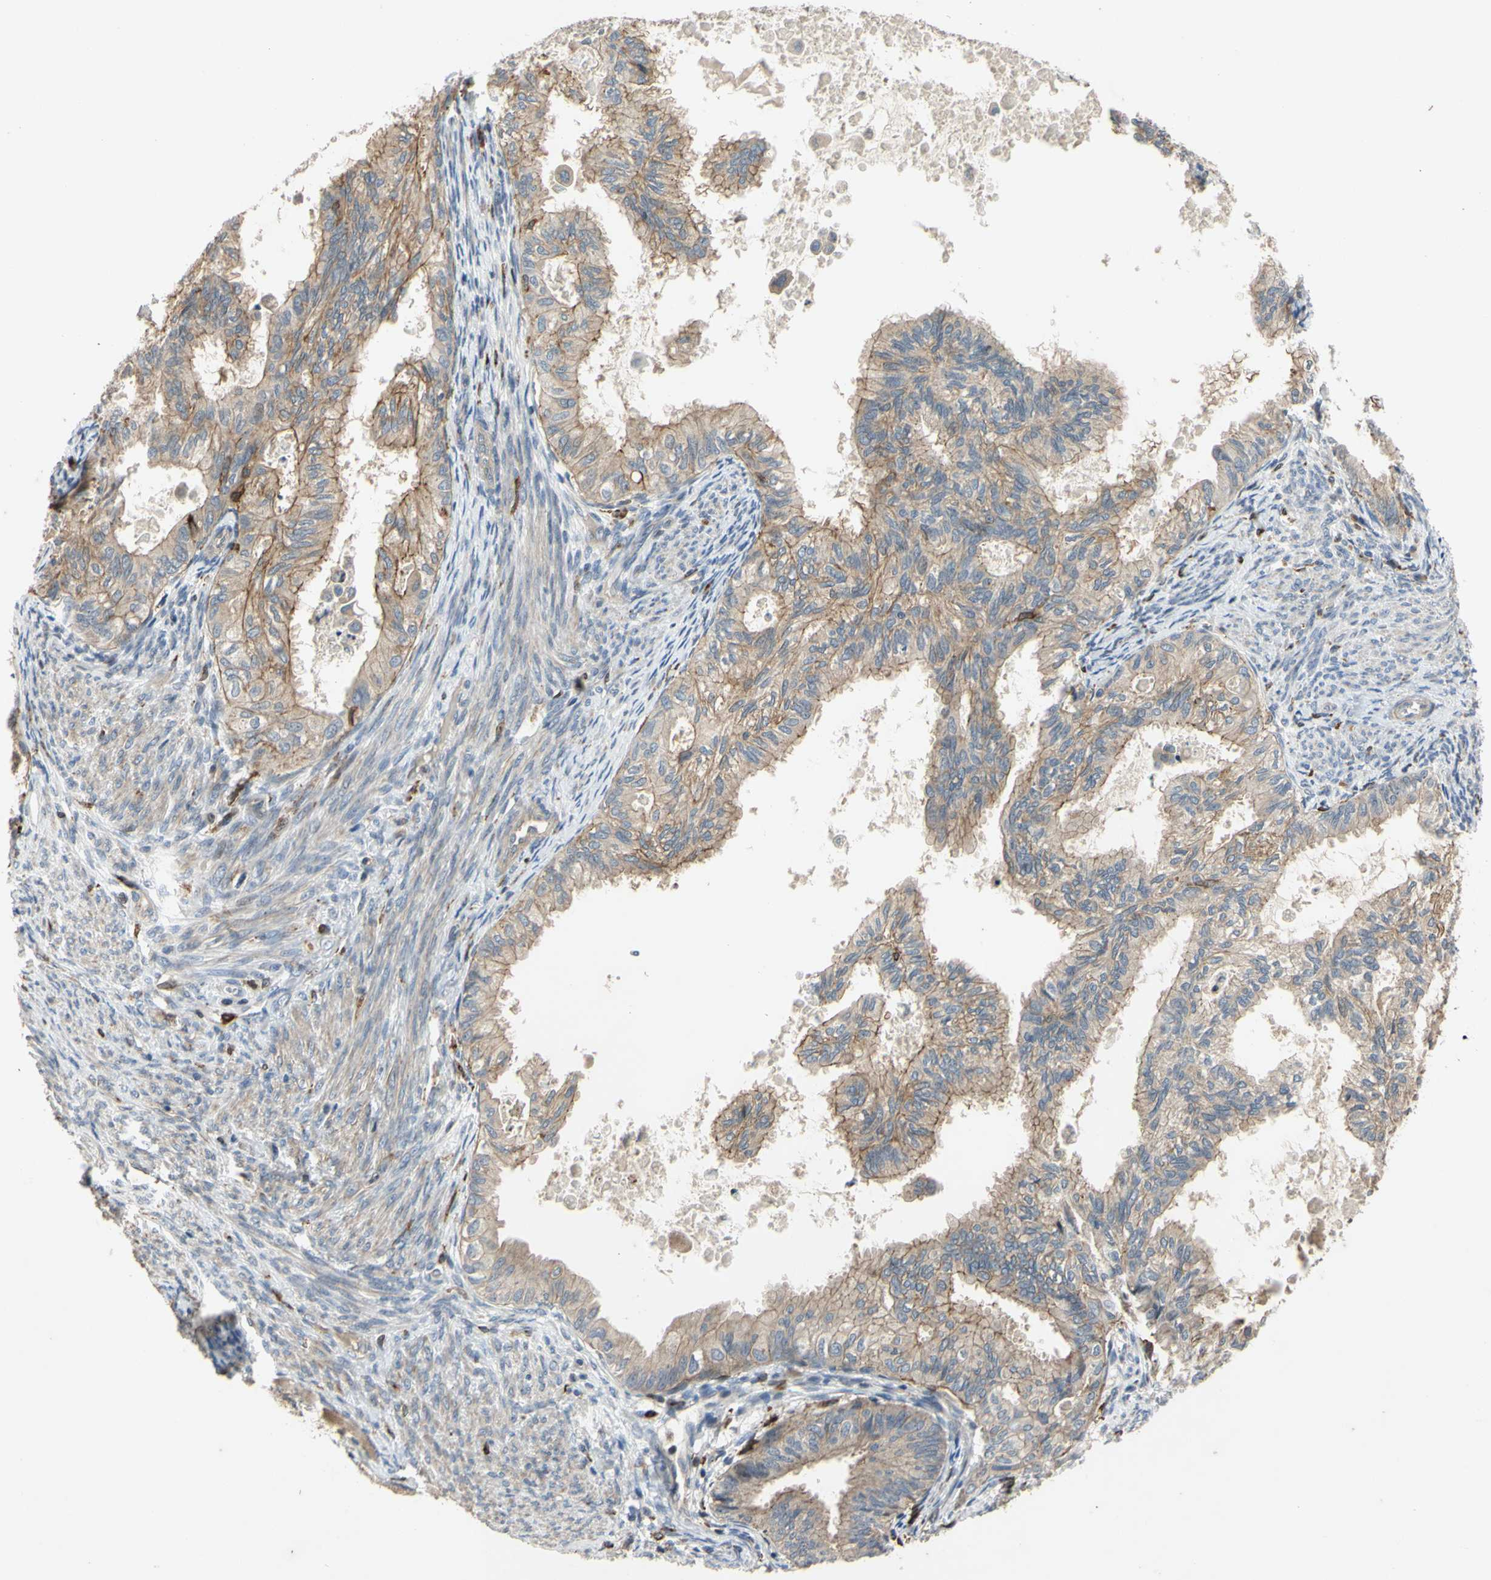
{"staining": {"intensity": "weak", "quantity": ">75%", "location": "cytoplasmic/membranous"}, "tissue": "cervical cancer", "cell_type": "Tumor cells", "image_type": "cancer", "snomed": [{"axis": "morphology", "description": "Normal tissue, NOS"}, {"axis": "morphology", "description": "Adenocarcinoma, NOS"}, {"axis": "topography", "description": "Cervix"}, {"axis": "topography", "description": "Endometrium"}], "caption": "DAB immunohistochemical staining of human adenocarcinoma (cervical) exhibits weak cytoplasmic/membranous protein positivity in approximately >75% of tumor cells. The protein is stained brown, and the nuclei are stained in blue (DAB (3,3'-diaminobenzidine) IHC with brightfield microscopy, high magnification).", "gene": "PLXNA2", "patient": {"sex": "female", "age": 86}}